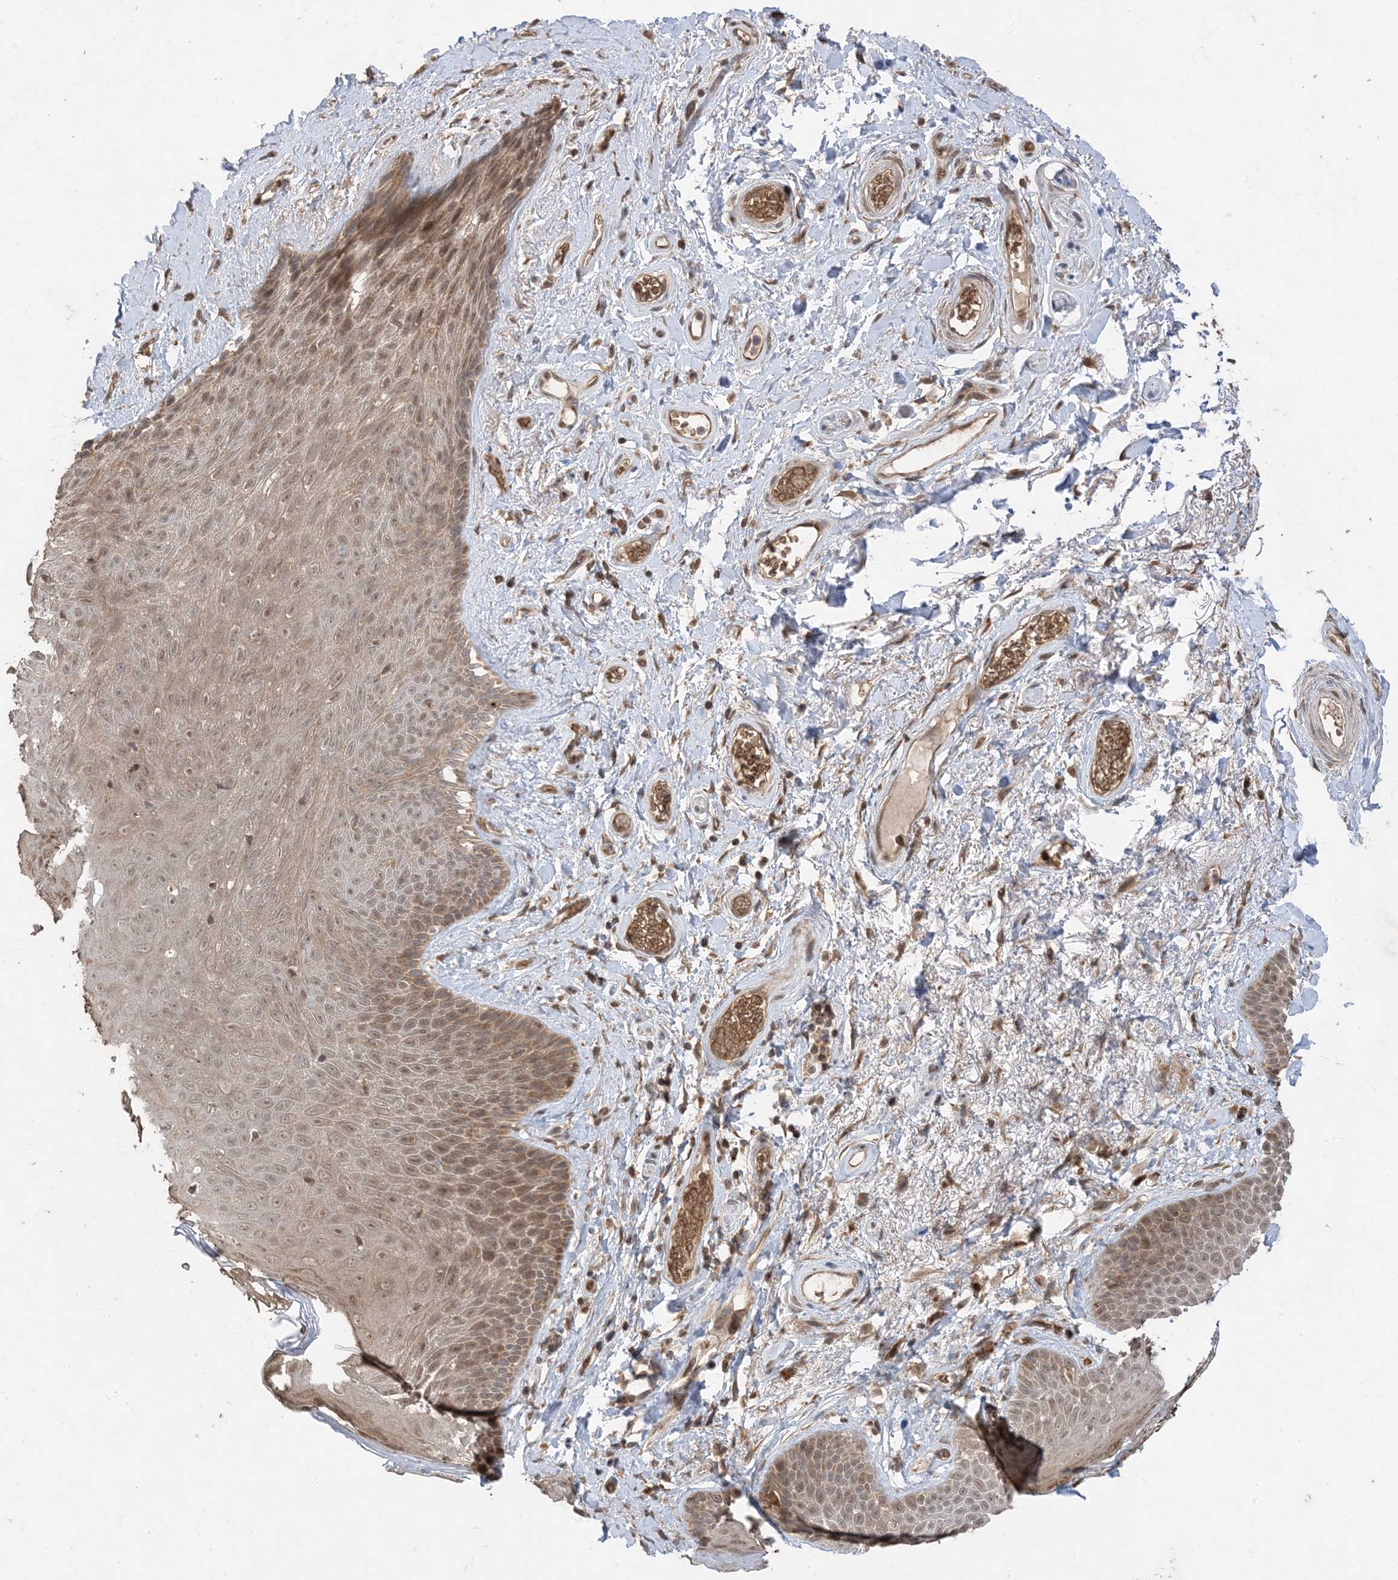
{"staining": {"intensity": "moderate", "quantity": ">75%", "location": "cytoplasmic/membranous,nuclear"}, "tissue": "skin", "cell_type": "Epidermal cells", "image_type": "normal", "snomed": [{"axis": "morphology", "description": "Normal tissue, NOS"}, {"axis": "topography", "description": "Anal"}], "caption": "Moderate cytoplasmic/membranous,nuclear positivity for a protein is appreciated in about >75% of epidermal cells of normal skin using IHC.", "gene": "PUSL1", "patient": {"sex": "male", "age": 74}}